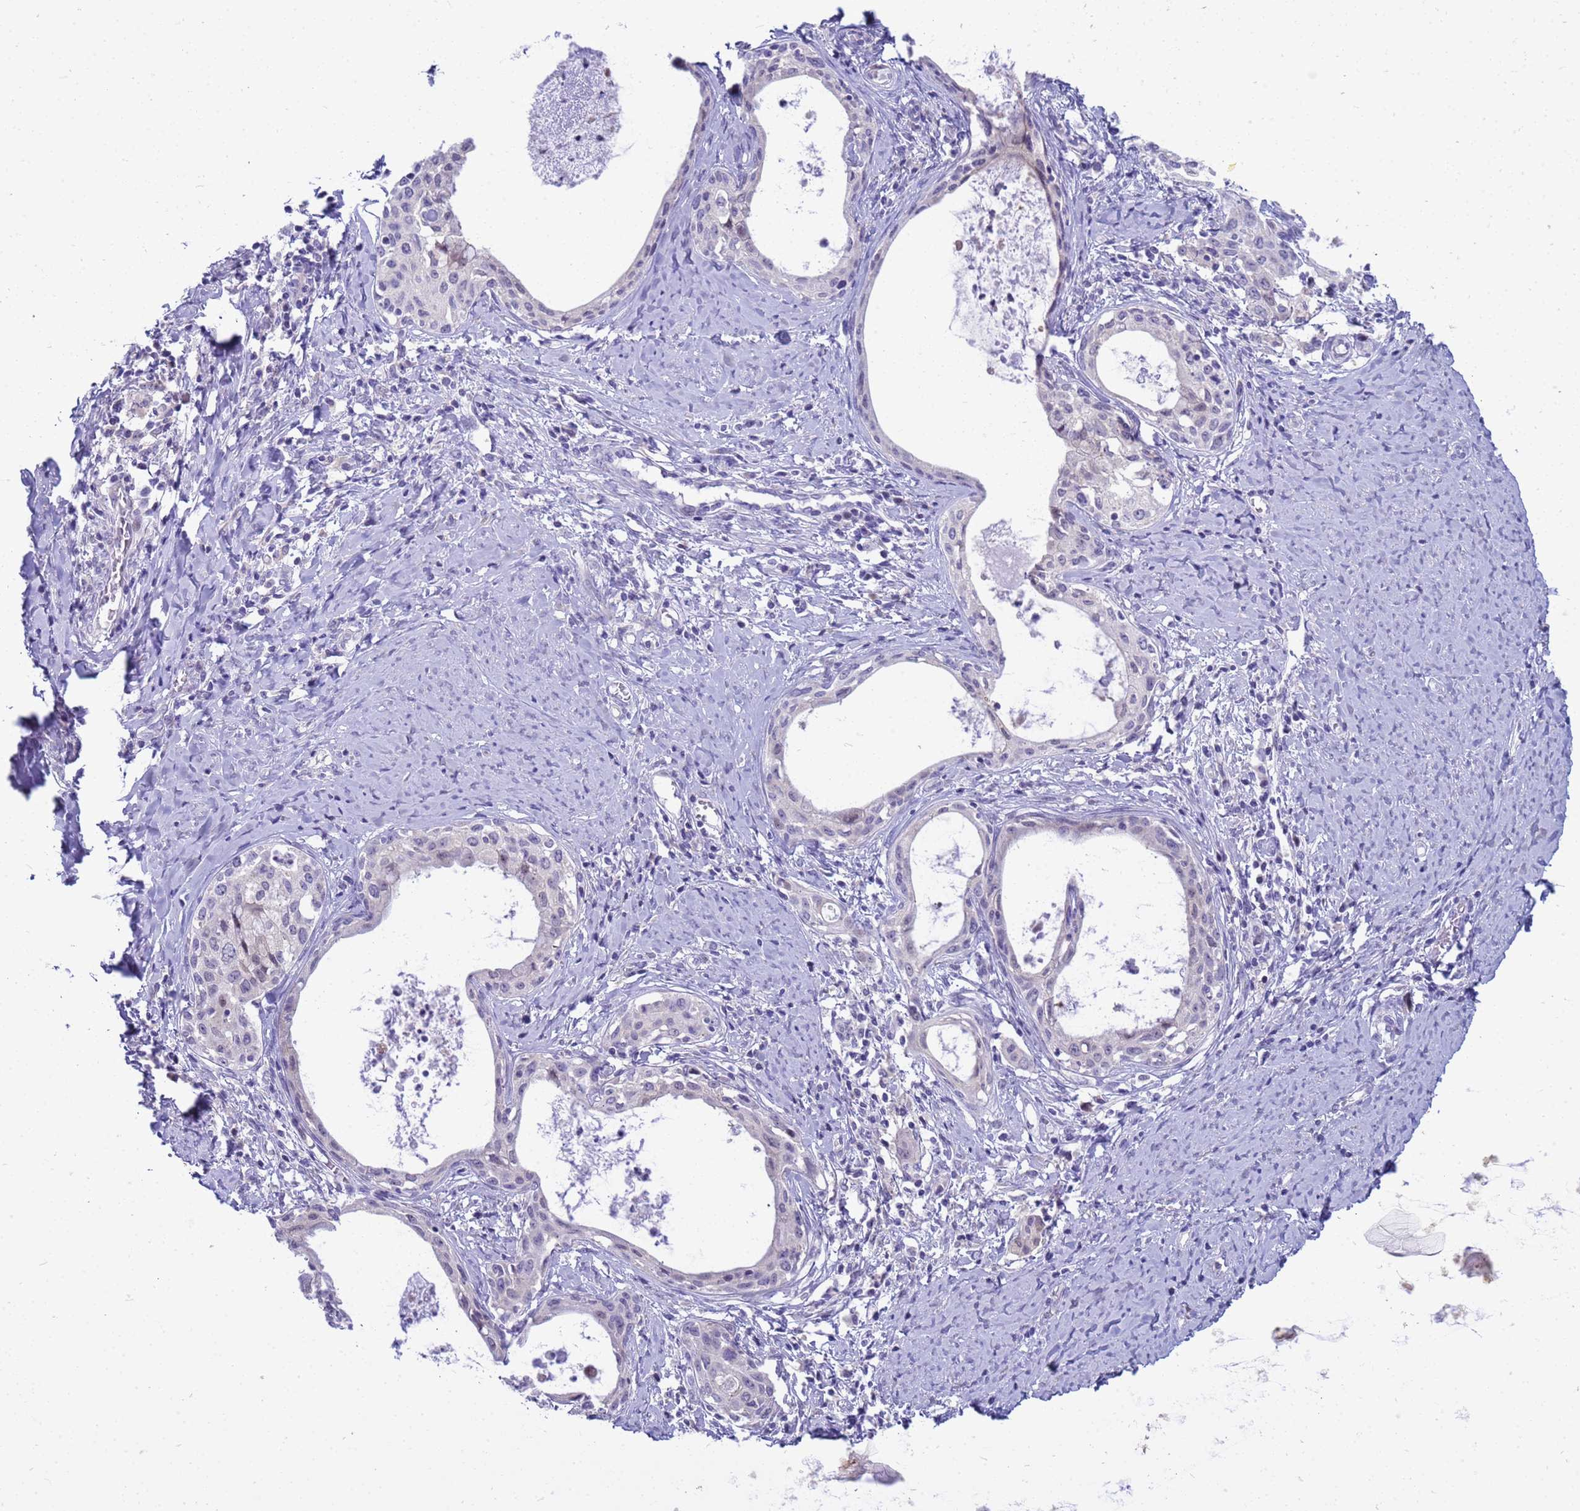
{"staining": {"intensity": "negative", "quantity": "none", "location": "none"}, "tissue": "cervical cancer", "cell_type": "Tumor cells", "image_type": "cancer", "snomed": [{"axis": "morphology", "description": "Squamous cell carcinoma, NOS"}, {"axis": "morphology", "description": "Adenocarcinoma, NOS"}, {"axis": "topography", "description": "Cervix"}], "caption": "Immunohistochemistry (IHC) micrograph of neoplastic tissue: cervical cancer (squamous cell carcinoma) stained with DAB reveals no significant protein positivity in tumor cells. (IHC, brightfield microscopy, high magnification).", "gene": "LRATD1", "patient": {"sex": "female", "age": 52}}